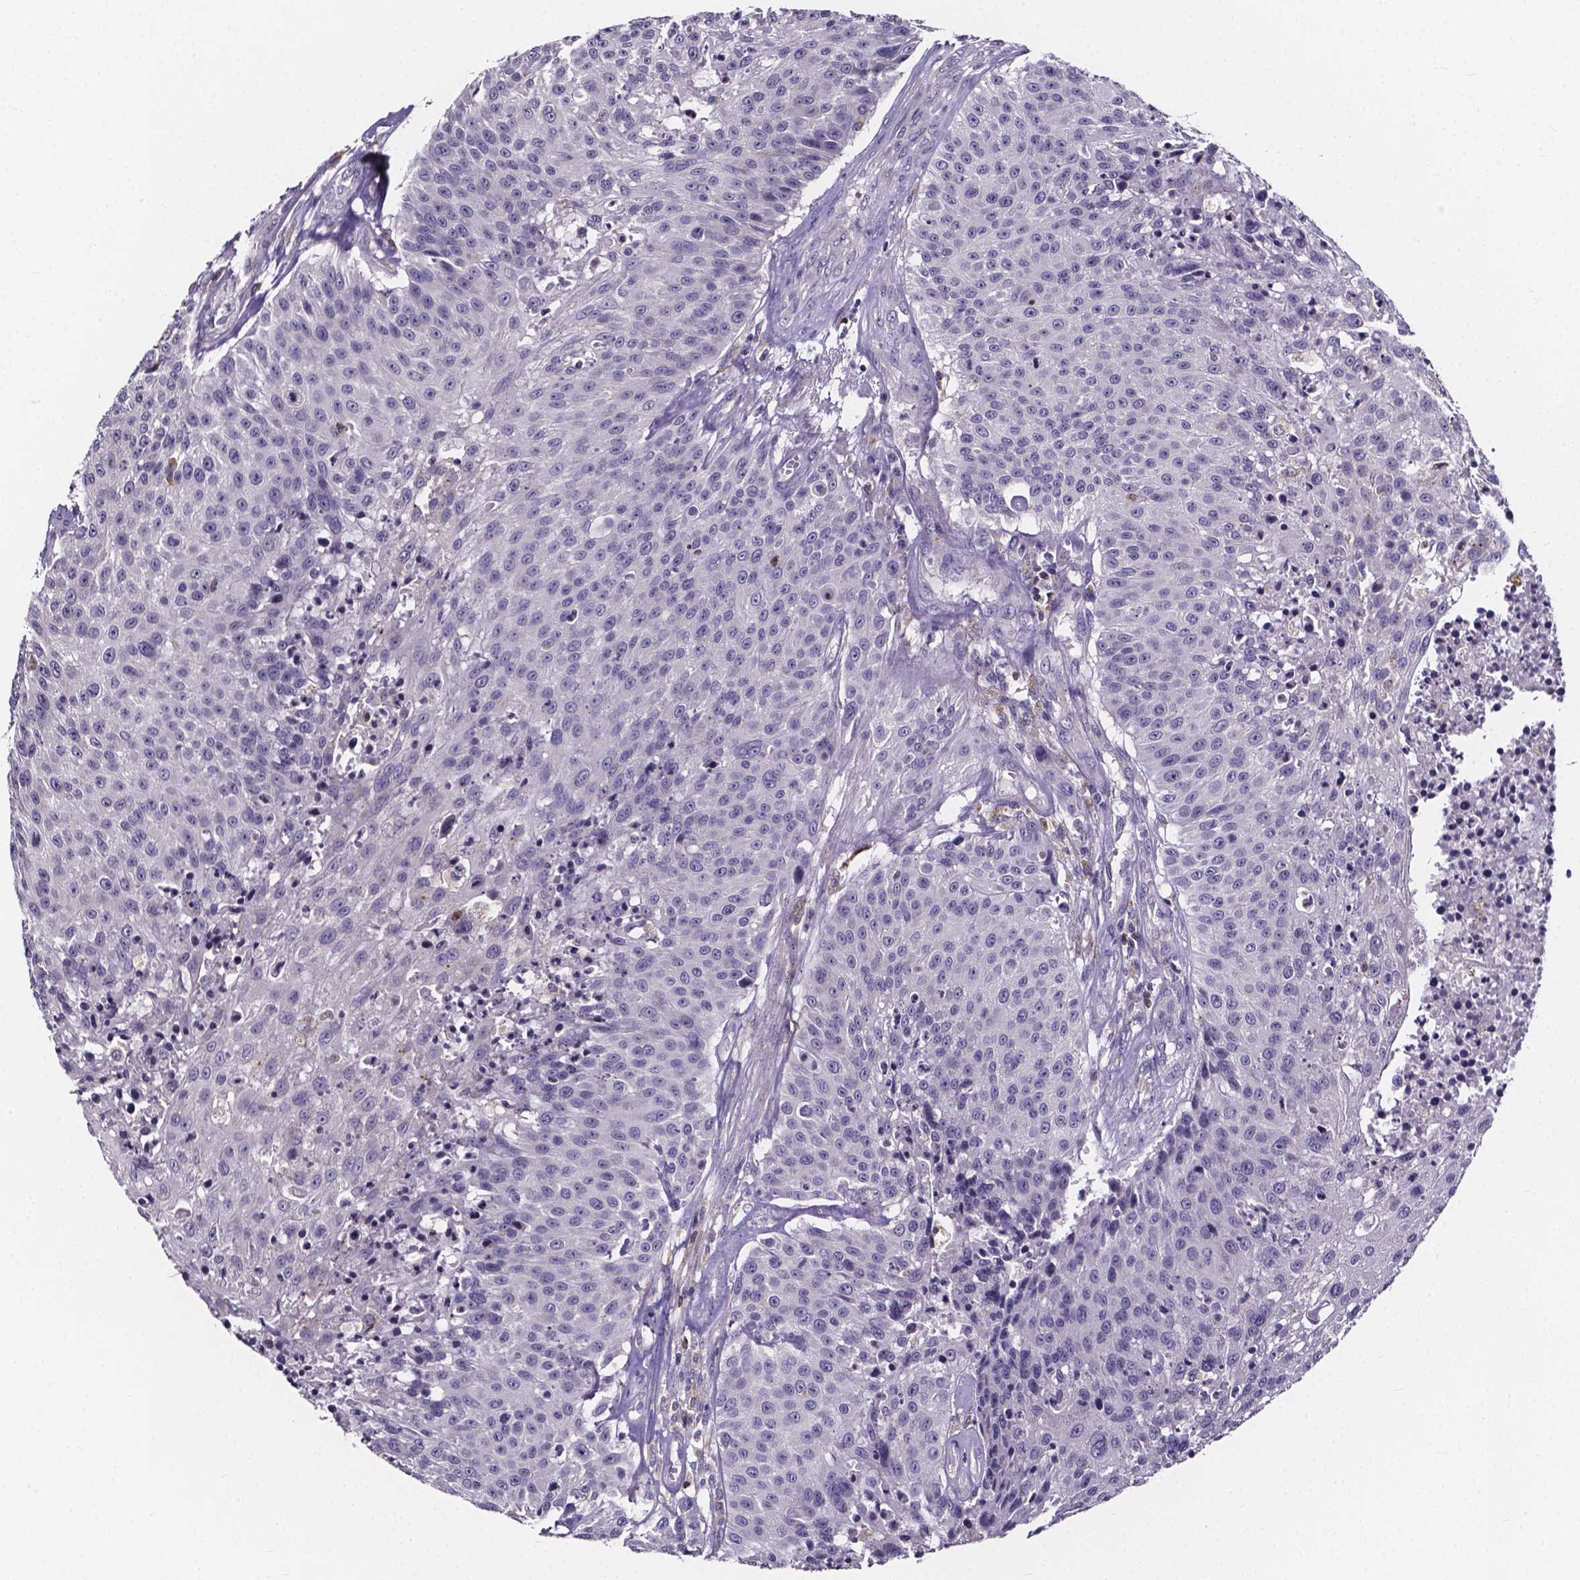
{"staining": {"intensity": "negative", "quantity": "none", "location": "none"}, "tissue": "urothelial cancer", "cell_type": "Tumor cells", "image_type": "cancer", "snomed": [{"axis": "morphology", "description": "Urothelial carcinoma, NOS"}, {"axis": "topography", "description": "Urinary bladder"}], "caption": "Tumor cells show no significant expression in transitional cell carcinoma. Brightfield microscopy of IHC stained with DAB (brown) and hematoxylin (blue), captured at high magnification.", "gene": "THEMIS", "patient": {"sex": "male", "age": 55}}